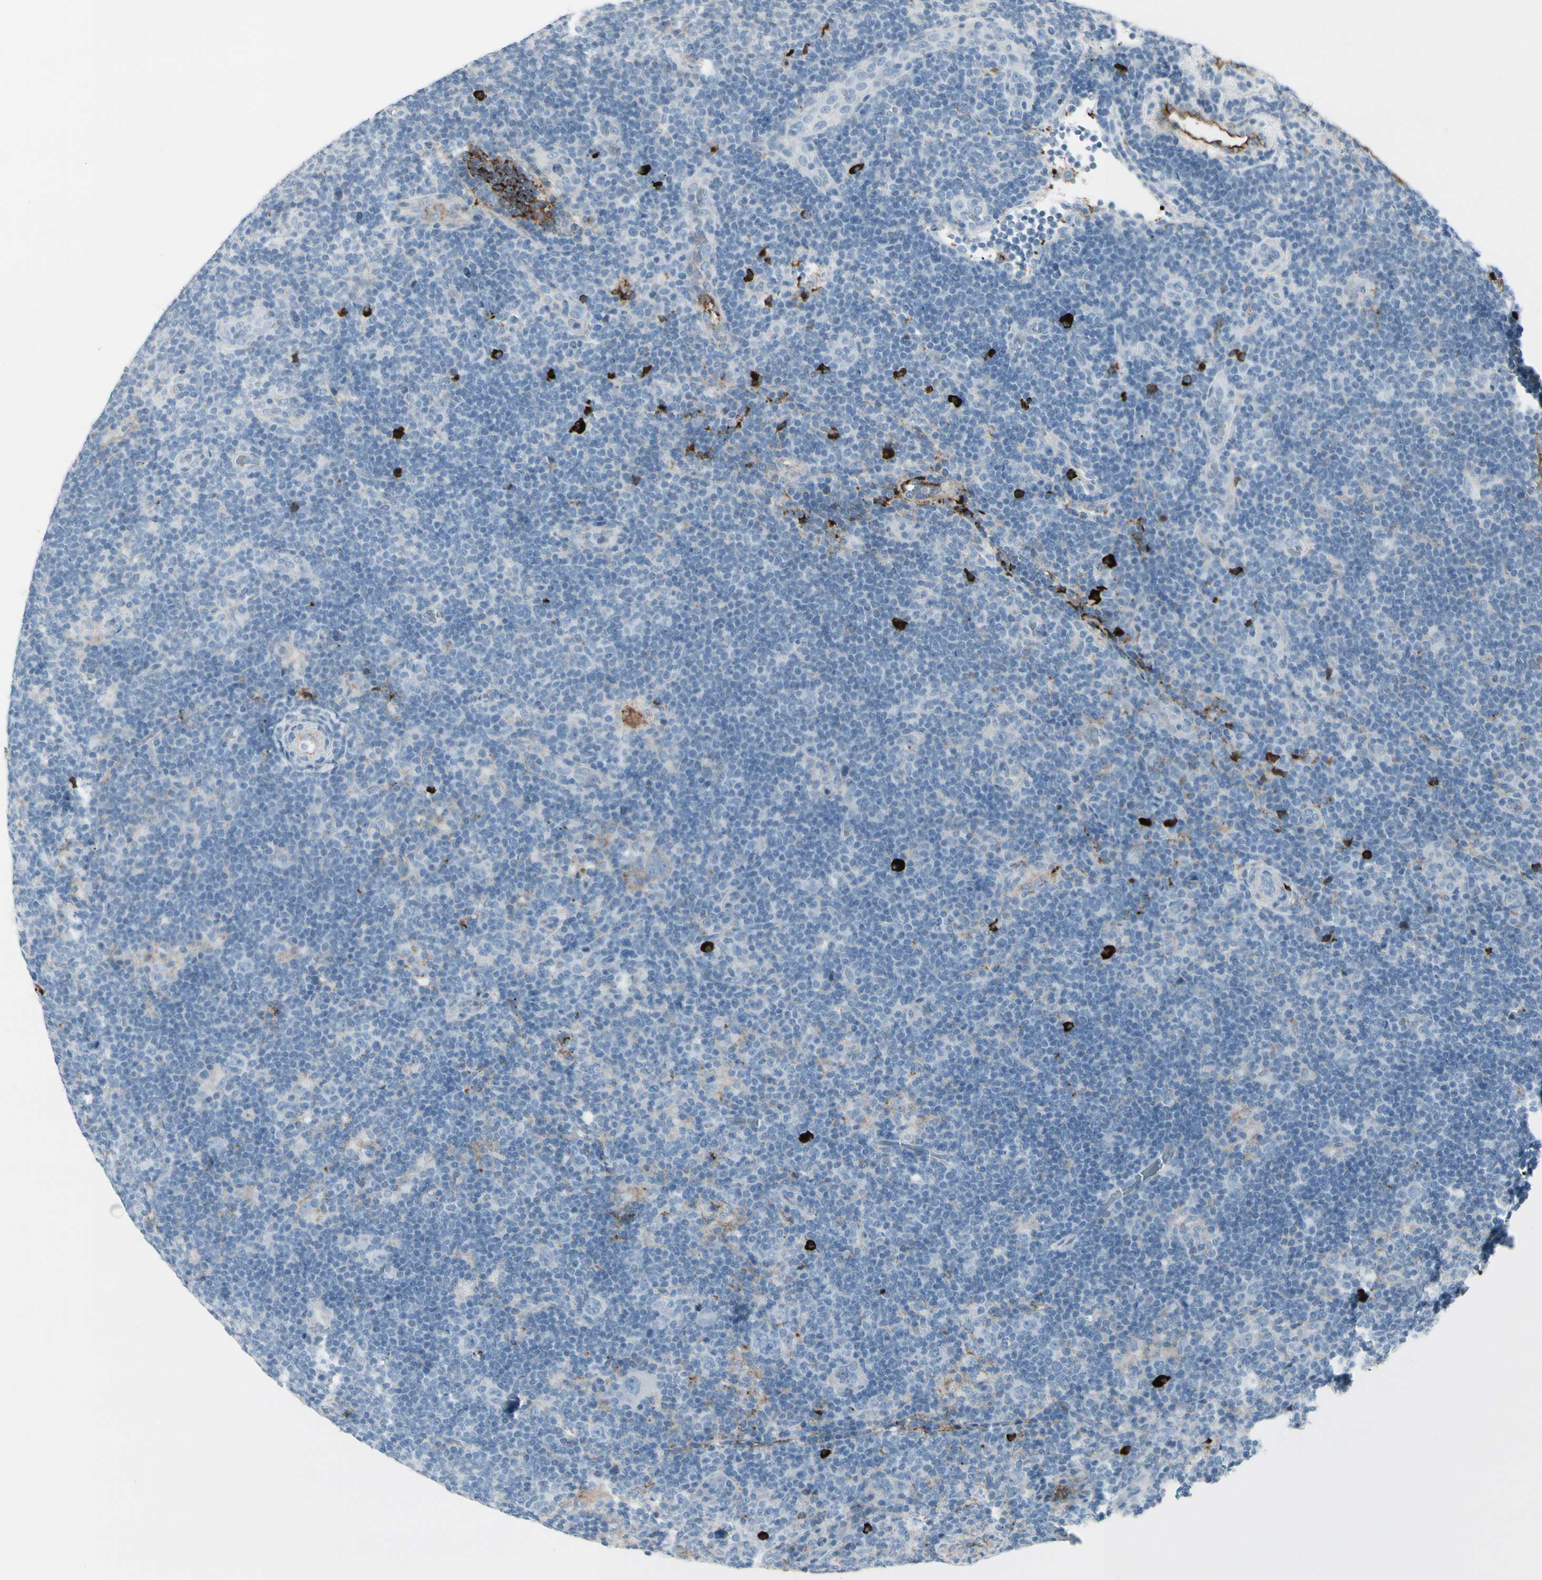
{"staining": {"intensity": "negative", "quantity": "none", "location": "none"}, "tissue": "lymphoma", "cell_type": "Tumor cells", "image_type": "cancer", "snomed": [{"axis": "morphology", "description": "Hodgkin's disease, NOS"}, {"axis": "topography", "description": "Lymph node"}], "caption": "This histopathology image is of Hodgkin's disease stained with immunohistochemistry to label a protein in brown with the nuclei are counter-stained blue. There is no positivity in tumor cells.", "gene": "IGHG1", "patient": {"sex": "female", "age": 57}}